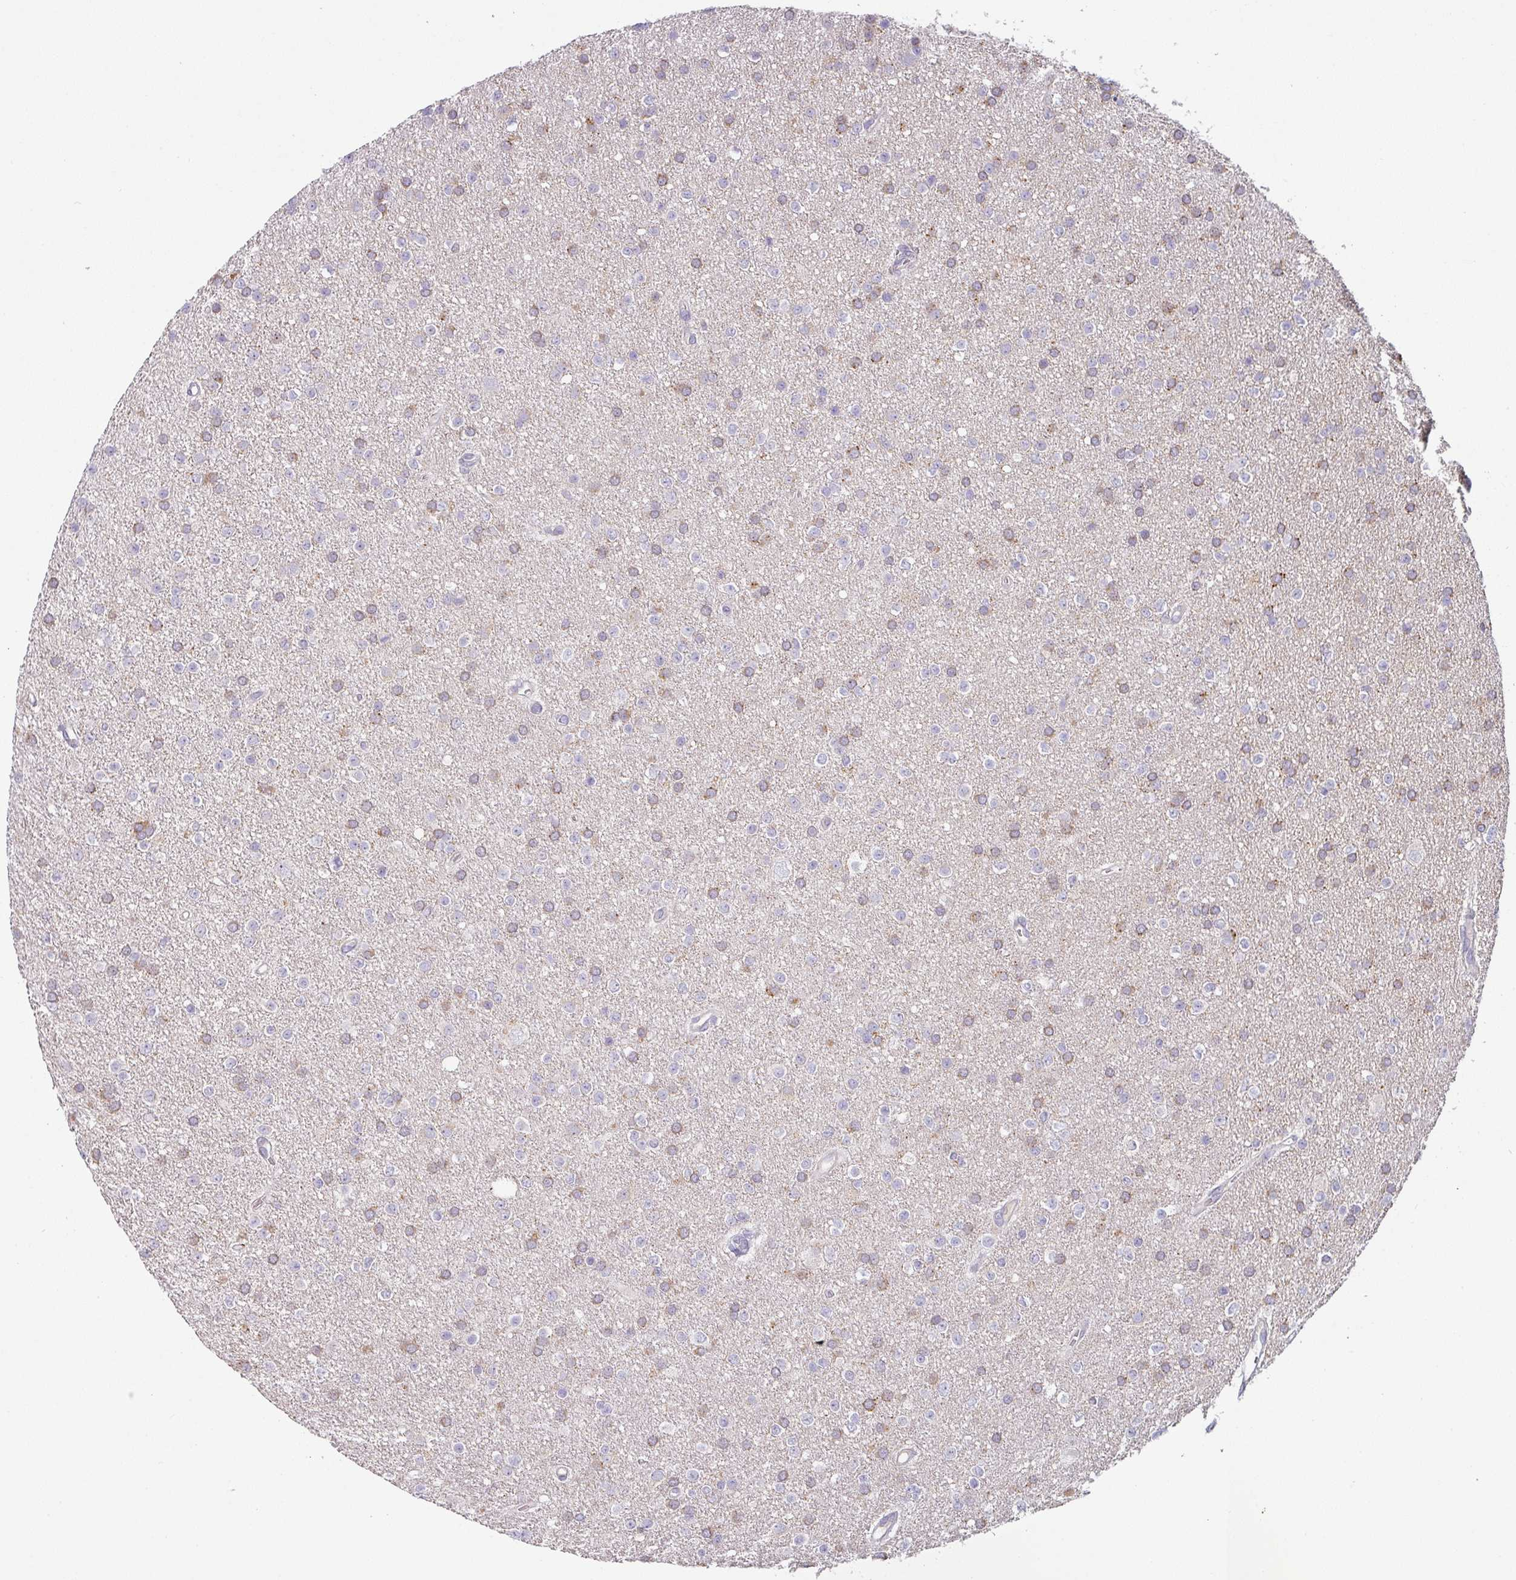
{"staining": {"intensity": "weak", "quantity": "25%-75%", "location": "cytoplasmic/membranous"}, "tissue": "glioma", "cell_type": "Tumor cells", "image_type": "cancer", "snomed": [{"axis": "morphology", "description": "Glioma, malignant, Low grade"}, {"axis": "topography", "description": "Brain"}], "caption": "Glioma stained with immunohistochemistry reveals weak cytoplasmic/membranous positivity in about 25%-75% of tumor cells.", "gene": "PRODH2", "patient": {"sex": "female", "age": 34}}